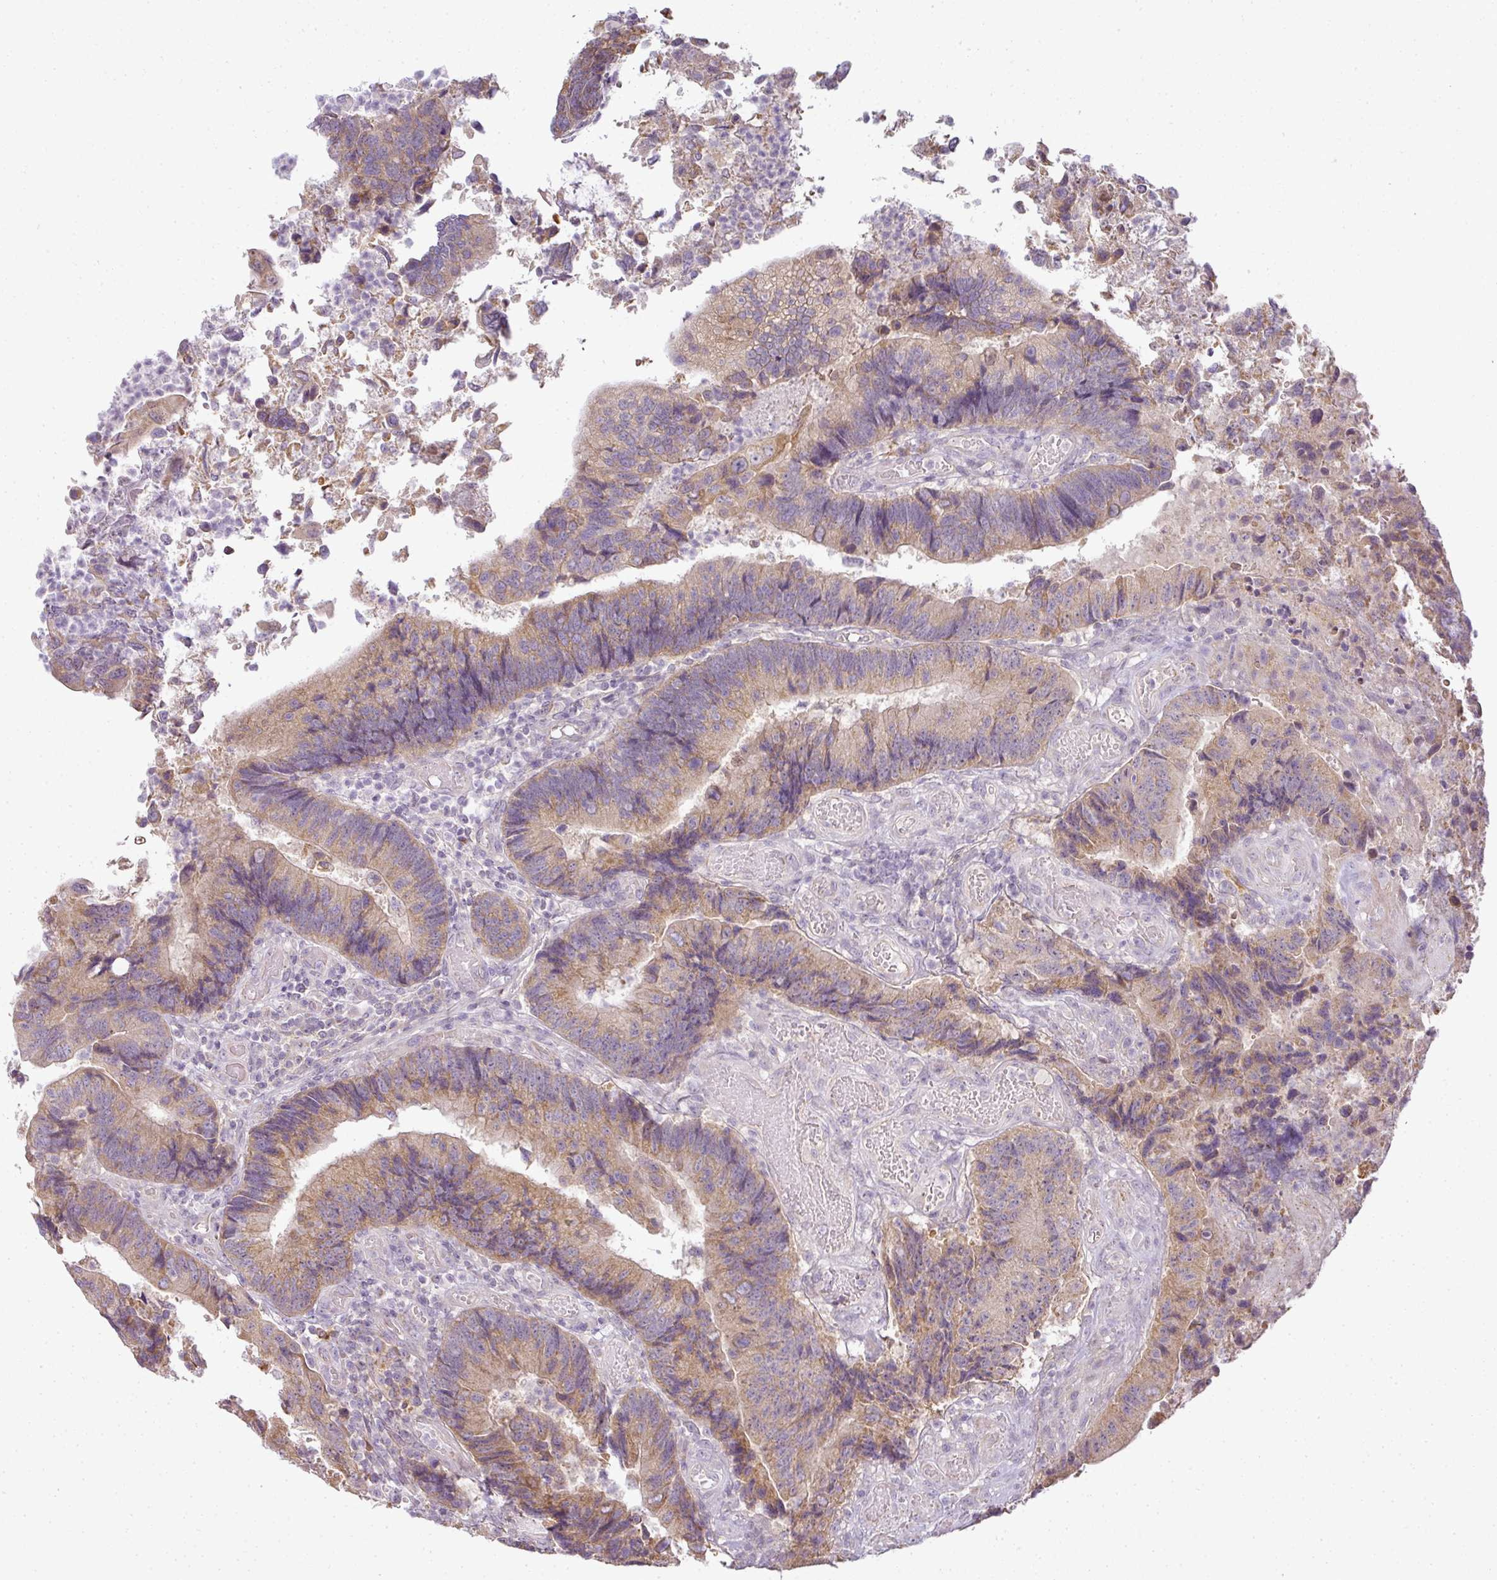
{"staining": {"intensity": "moderate", "quantity": ">75%", "location": "cytoplasmic/membranous"}, "tissue": "colorectal cancer", "cell_type": "Tumor cells", "image_type": "cancer", "snomed": [{"axis": "morphology", "description": "Adenocarcinoma, NOS"}, {"axis": "topography", "description": "Colon"}], "caption": "Protein expression analysis of human colorectal cancer (adenocarcinoma) reveals moderate cytoplasmic/membranous positivity in about >75% of tumor cells.", "gene": "LY75", "patient": {"sex": "female", "age": 67}}